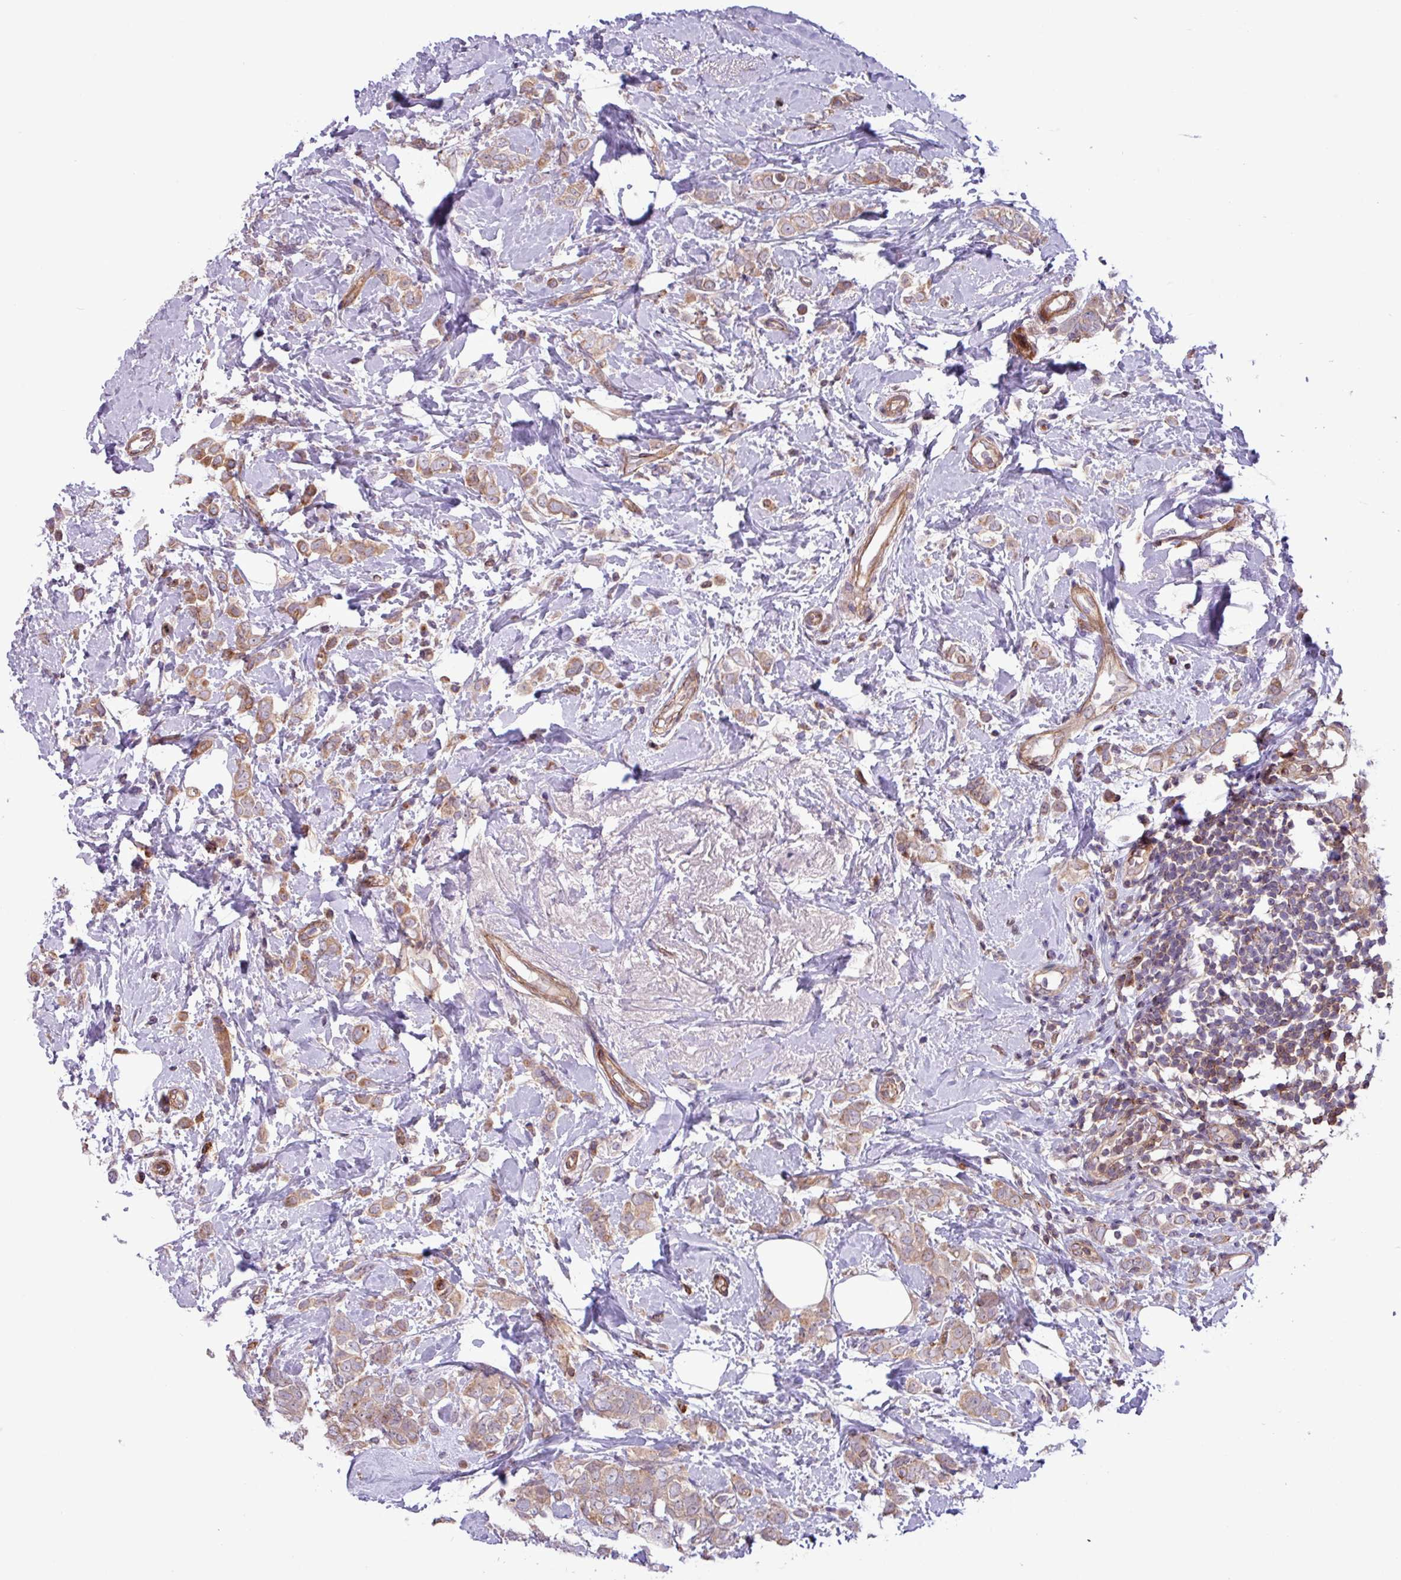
{"staining": {"intensity": "weak", "quantity": ">75%", "location": "cytoplasmic/membranous"}, "tissue": "breast cancer", "cell_type": "Tumor cells", "image_type": "cancer", "snomed": [{"axis": "morphology", "description": "Lobular carcinoma"}, {"axis": "topography", "description": "Breast"}], "caption": "Protein staining reveals weak cytoplasmic/membranous expression in about >75% of tumor cells in breast cancer (lobular carcinoma).", "gene": "CNTRL", "patient": {"sex": "female", "age": 47}}